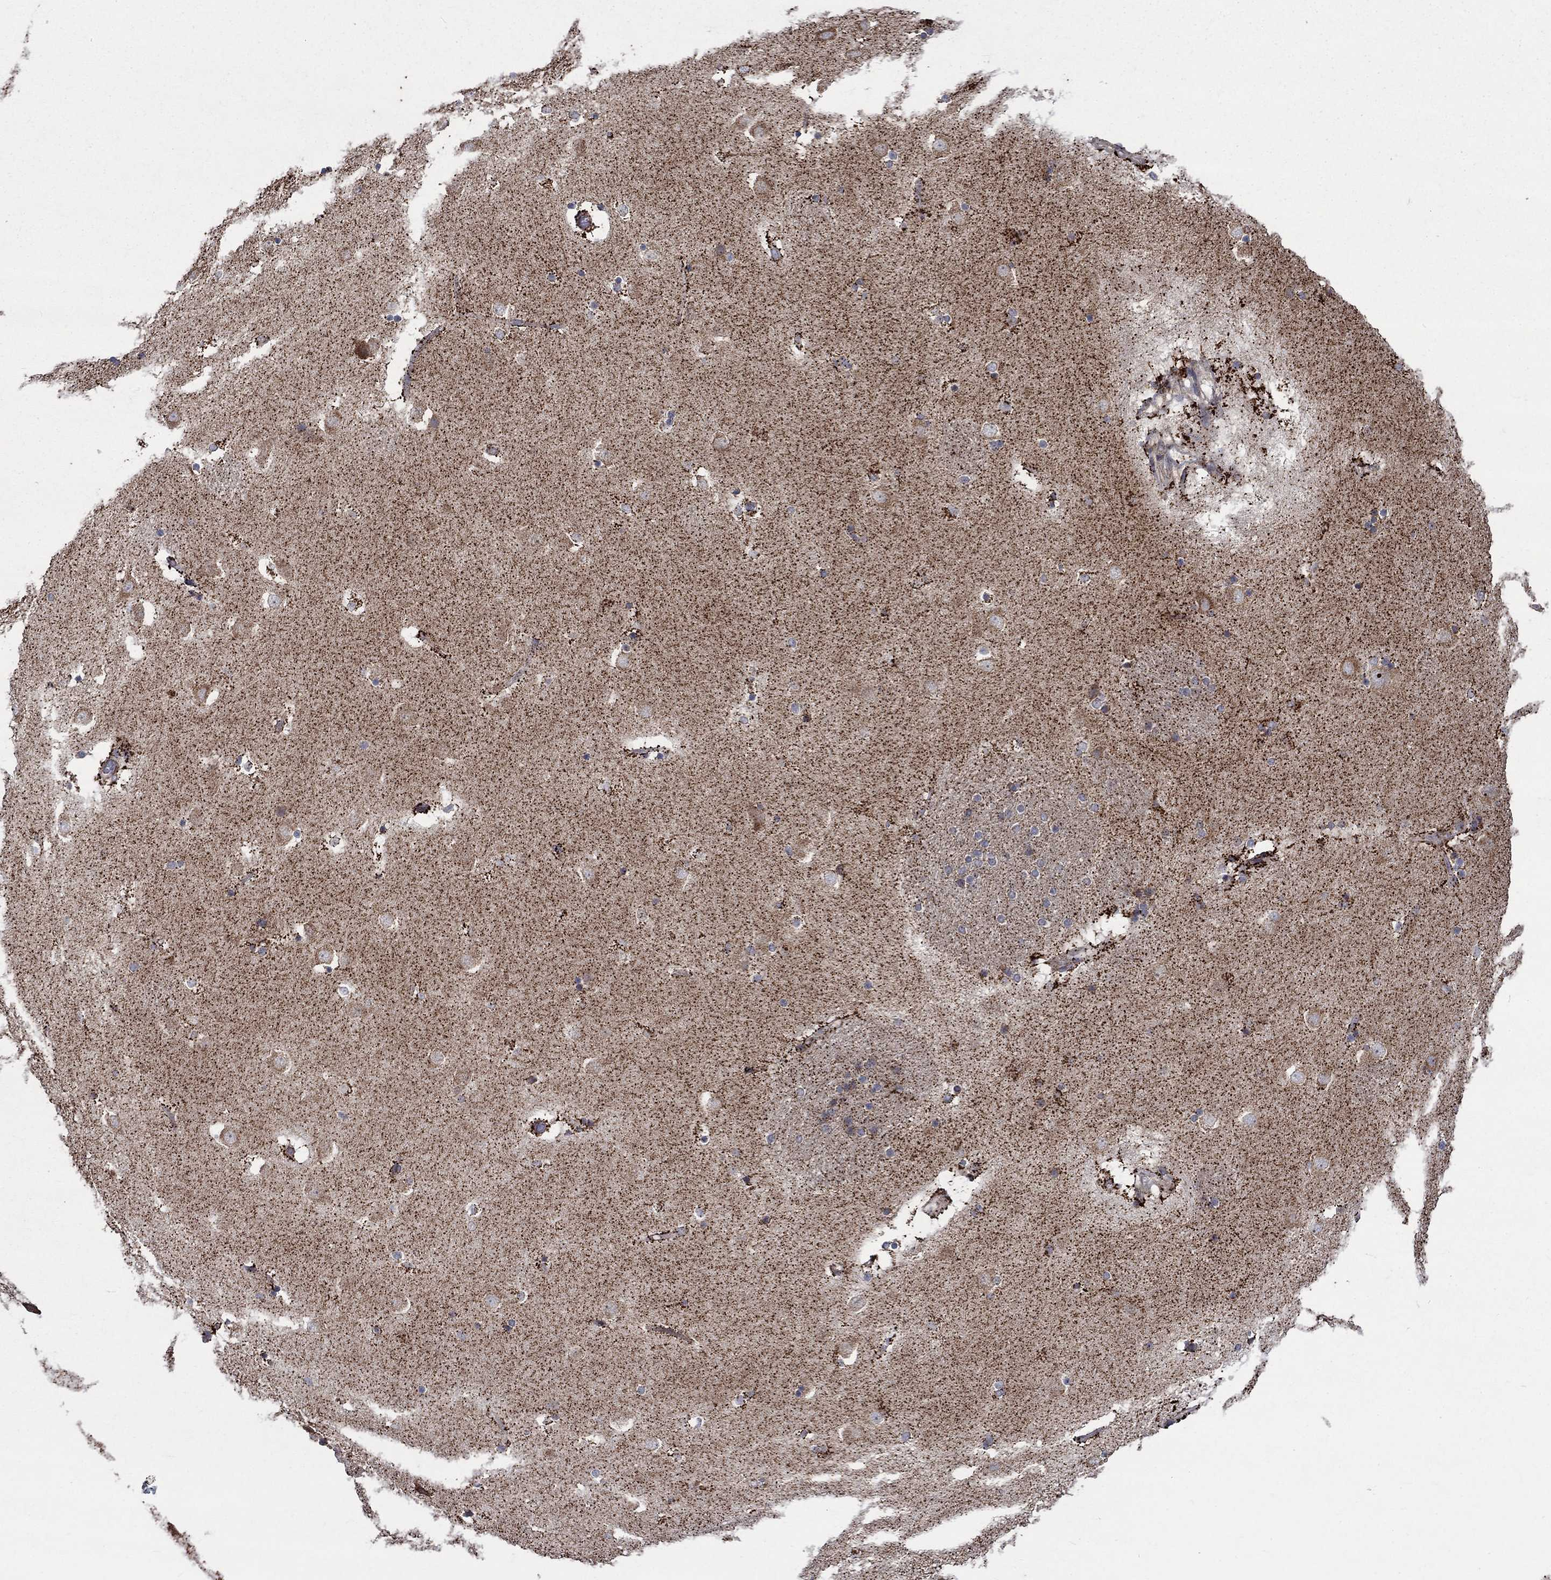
{"staining": {"intensity": "moderate", "quantity": "<25%", "location": "cytoplasmic/membranous"}, "tissue": "caudate", "cell_type": "Glial cells", "image_type": "normal", "snomed": [{"axis": "morphology", "description": "Normal tissue, NOS"}, {"axis": "topography", "description": "Lateral ventricle wall"}], "caption": "Immunohistochemical staining of normal caudate reveals low levels of moderate cytoplasmic/membranous expression in about <25% of glial cells.", "gene": "RPLP0", "patient": {"sex": "male", "age": 51}}